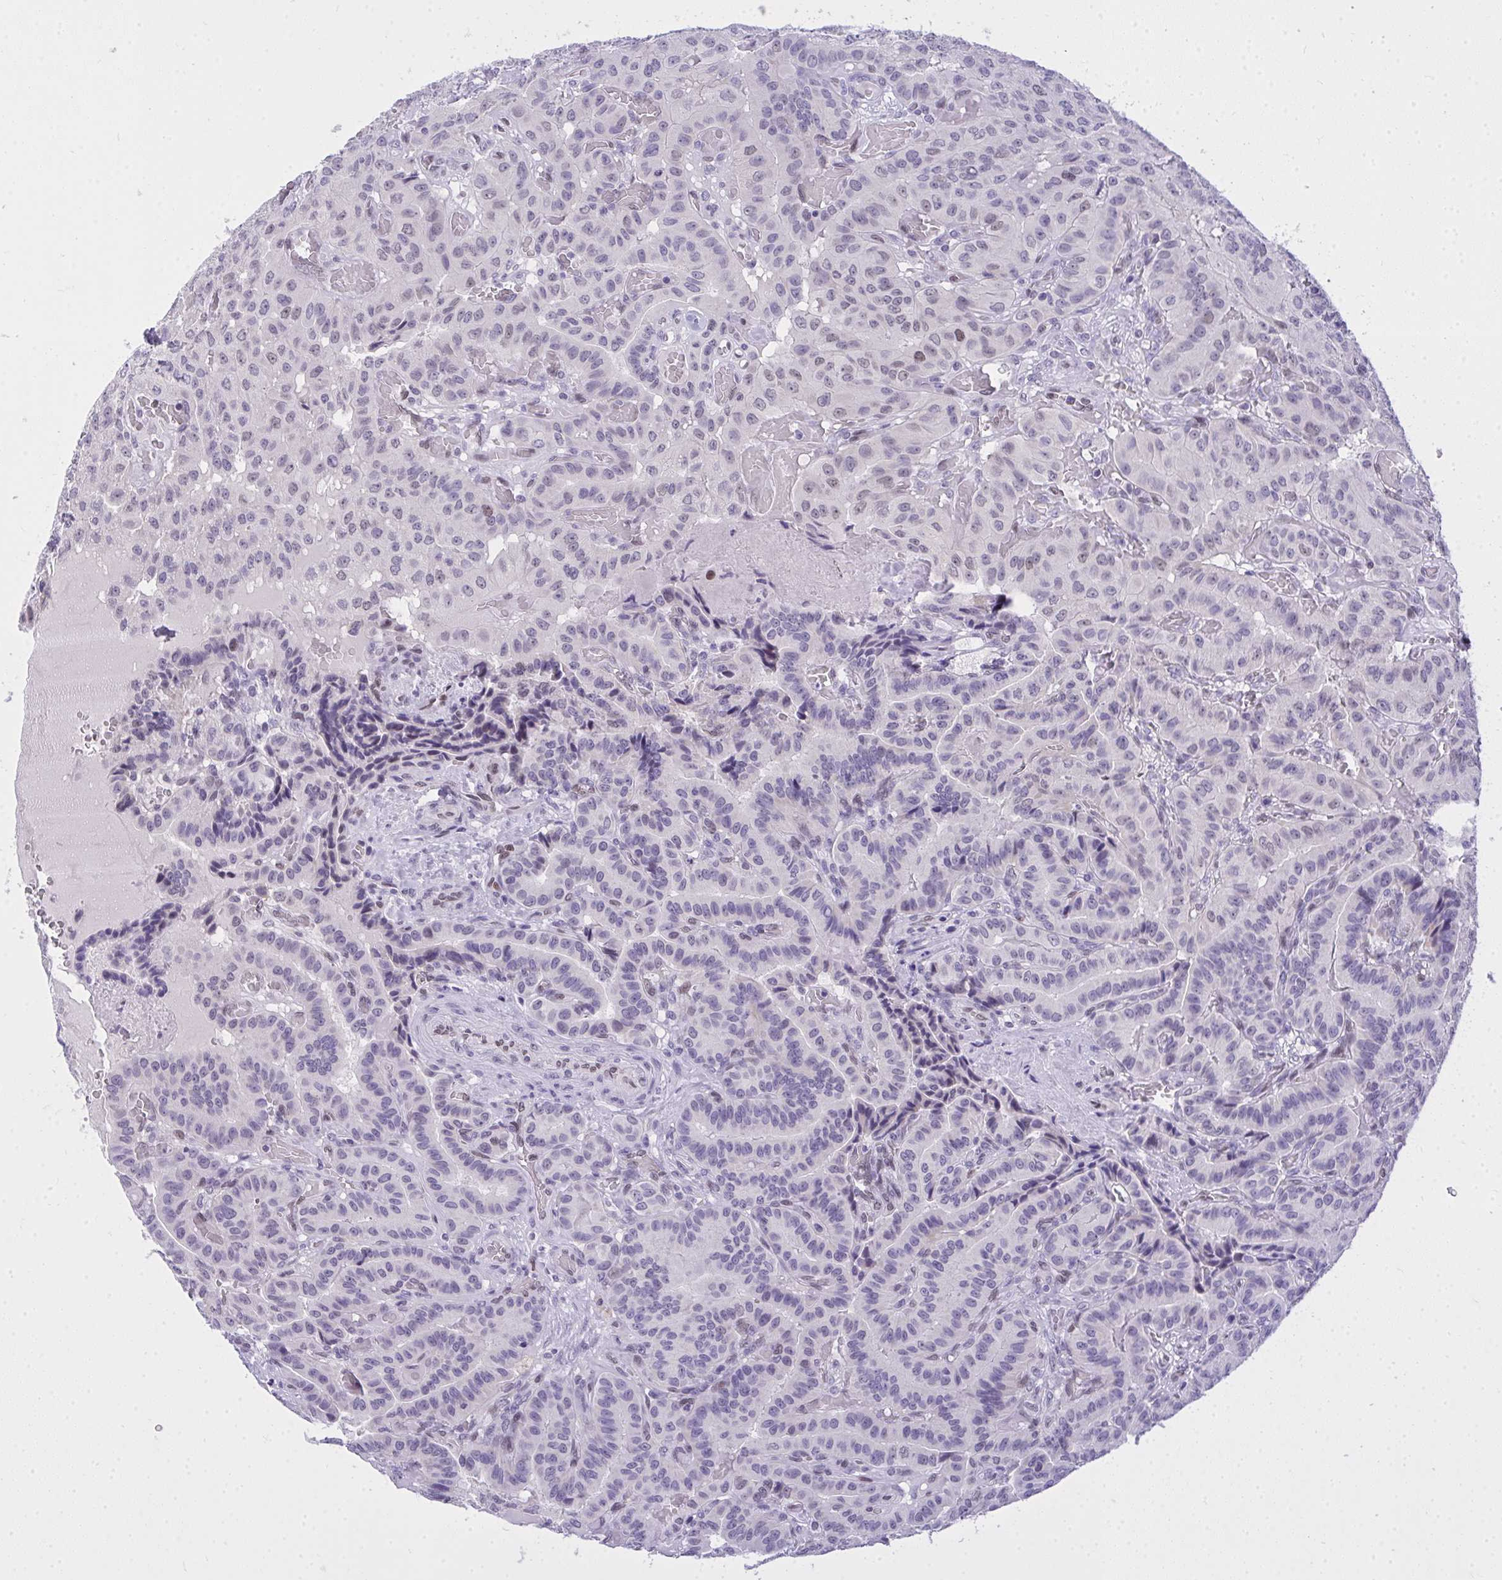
{"staining": {"intensity": "weak", "quantity": "<25%", "location": "nuclear"}, "tissue": "thyroid cancer", "cell_type": "Tumor cells", "image_type": "cancer", "snomed": [{"axis": "morphology", "description": "Papillary adenocarcinoma, NOS"}, {"axis": "morphology", "description": "Papillary adenoma metastatic"}, {"axis": "topography", "description": "Thyroid gland"}], "caption": "Micrograph shows no protein positivity in tumor cells of papillary adenoma metastatic (thyroid) tissue.", "gene": "TEAD4", "patient": {"sex": "male", "age": 87}}